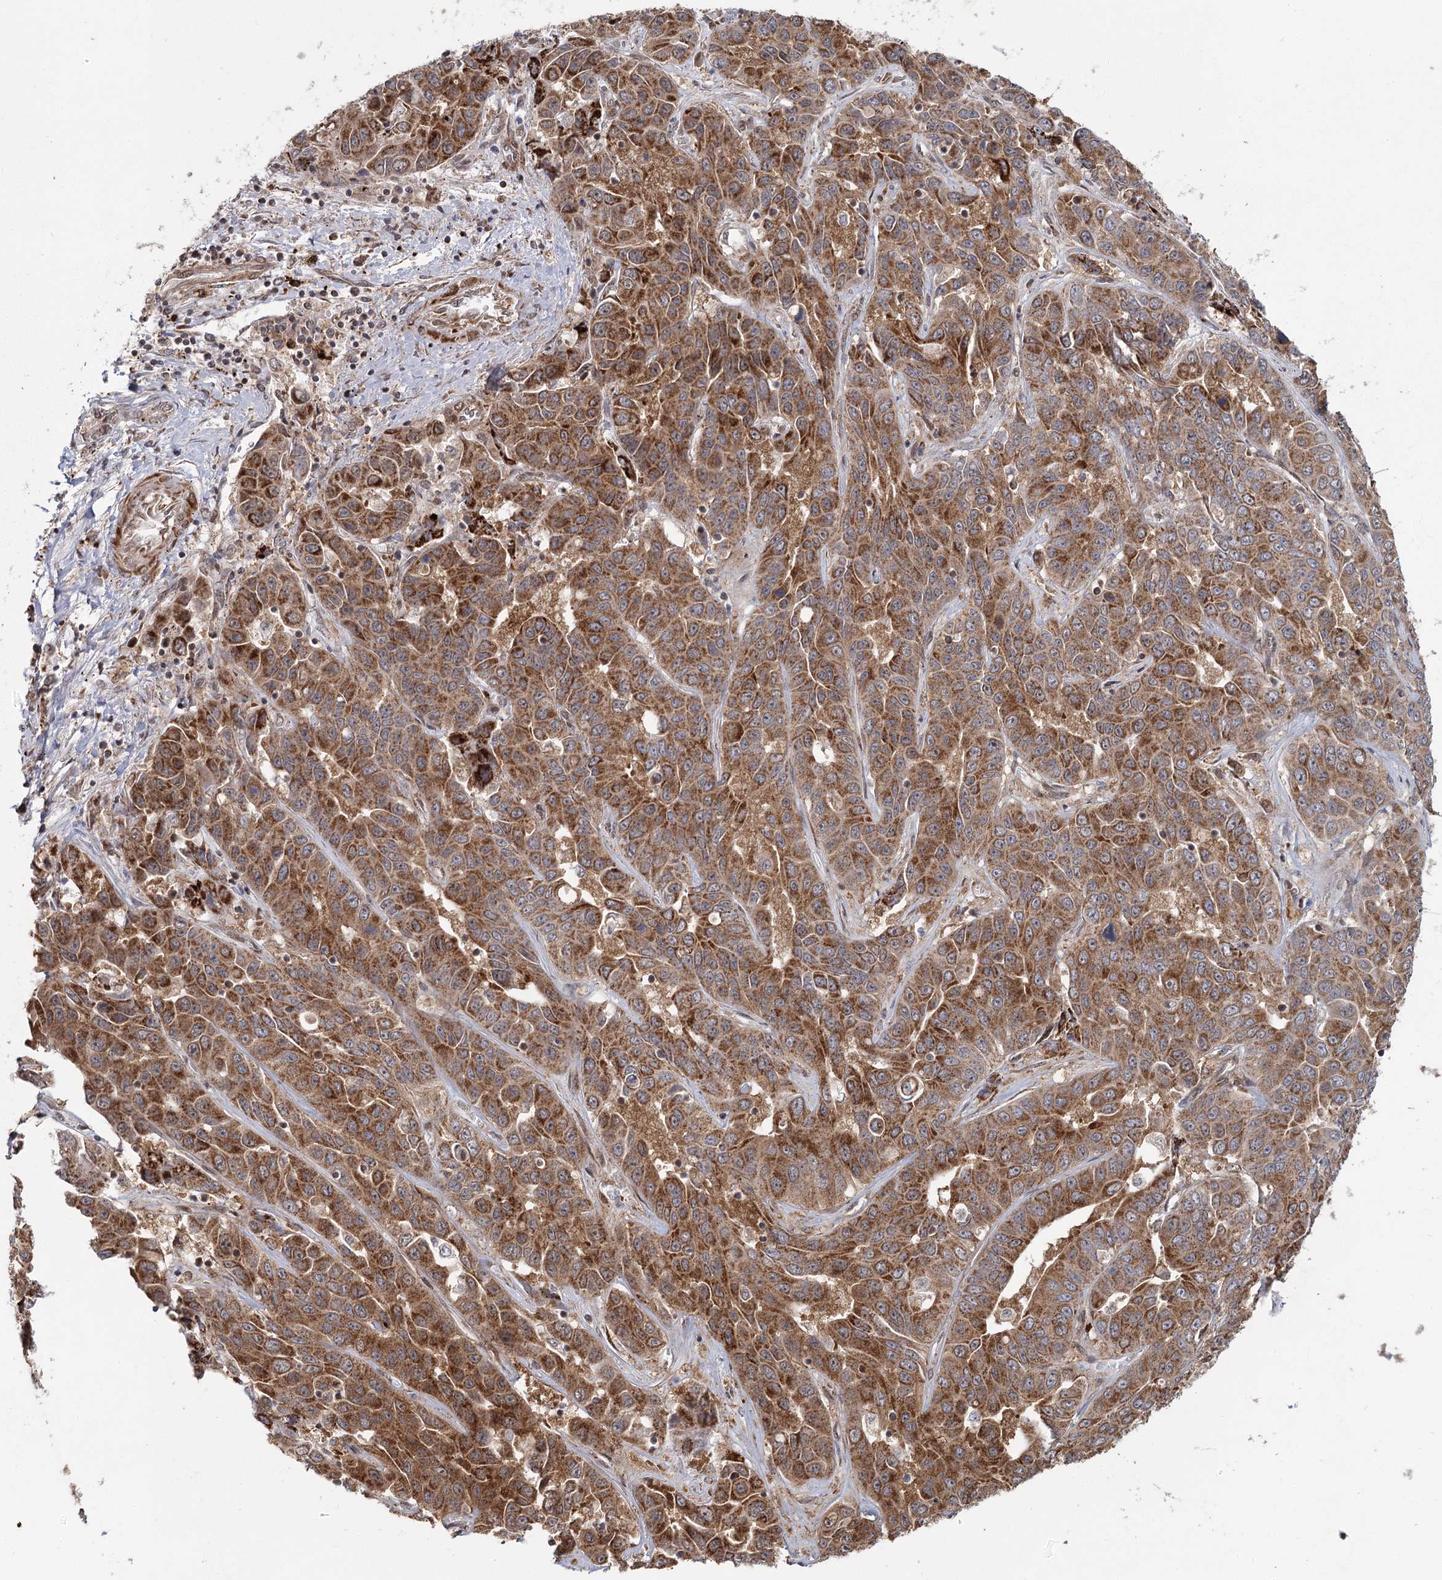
{"staining": {"intensity": "moderate", "quantity": ">75%", "location": "cytoplasmic/membranous"}, "tissue": "liver cancer", "cell_type": "Tumor cells", "image_type": "cancer", "snomed": [{"axis": "morphology", "description": "Cholangiocarcinoma"}, {"axis": "topography", "description": "Liver"}], "caption": "Protein expression analysis of liver cancer (cholangiocarcinoma) displays moderate cytoplasmic/membranous positivity in approximately >75% of tumor cells.", "gene": "ZCCHC24", "patient": {"sex": "female", "age": 52}}